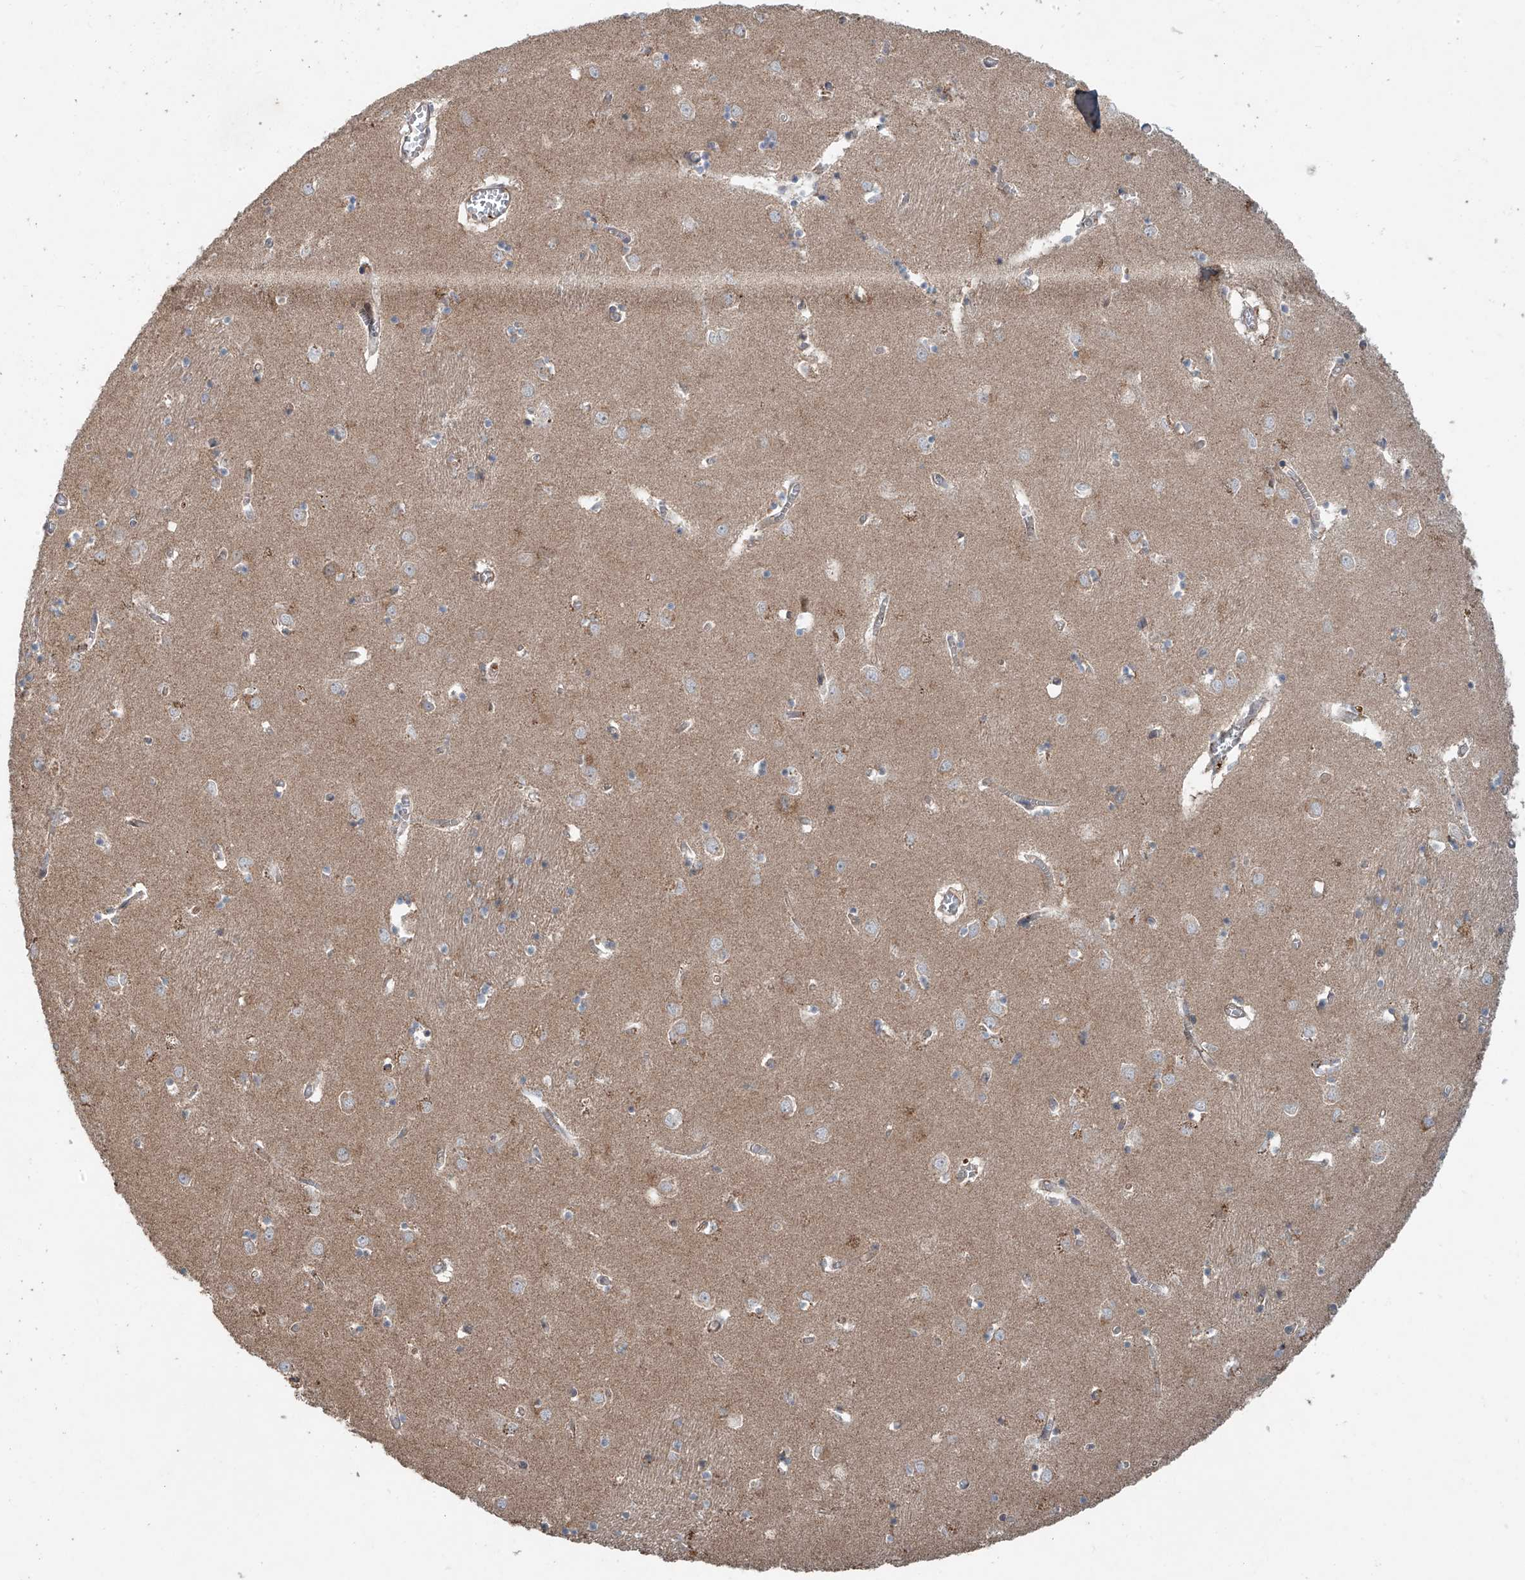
{"staining": {"intensity": "weak", "quantity": "25%-75%", "location": "cytoplasmic/membranous"}, "tissue": "caudate", "cell_type": "Glial cells", "image_type": "normal", "snomed": [{"axis": "morphology", "description": "Normal tissue, NOS"}, {"axis": "topography", "description": "Lateral ventricle wall"}], "caption": "Immunohistochemical staining of normal human caudate exhibits 25%-75% levels of weak cytoplasmic/membranous protein staining in approximately 25%-75% of glial cells.", "gene": "ADAM23", "patient": {"sex": "male", "age": 70}}